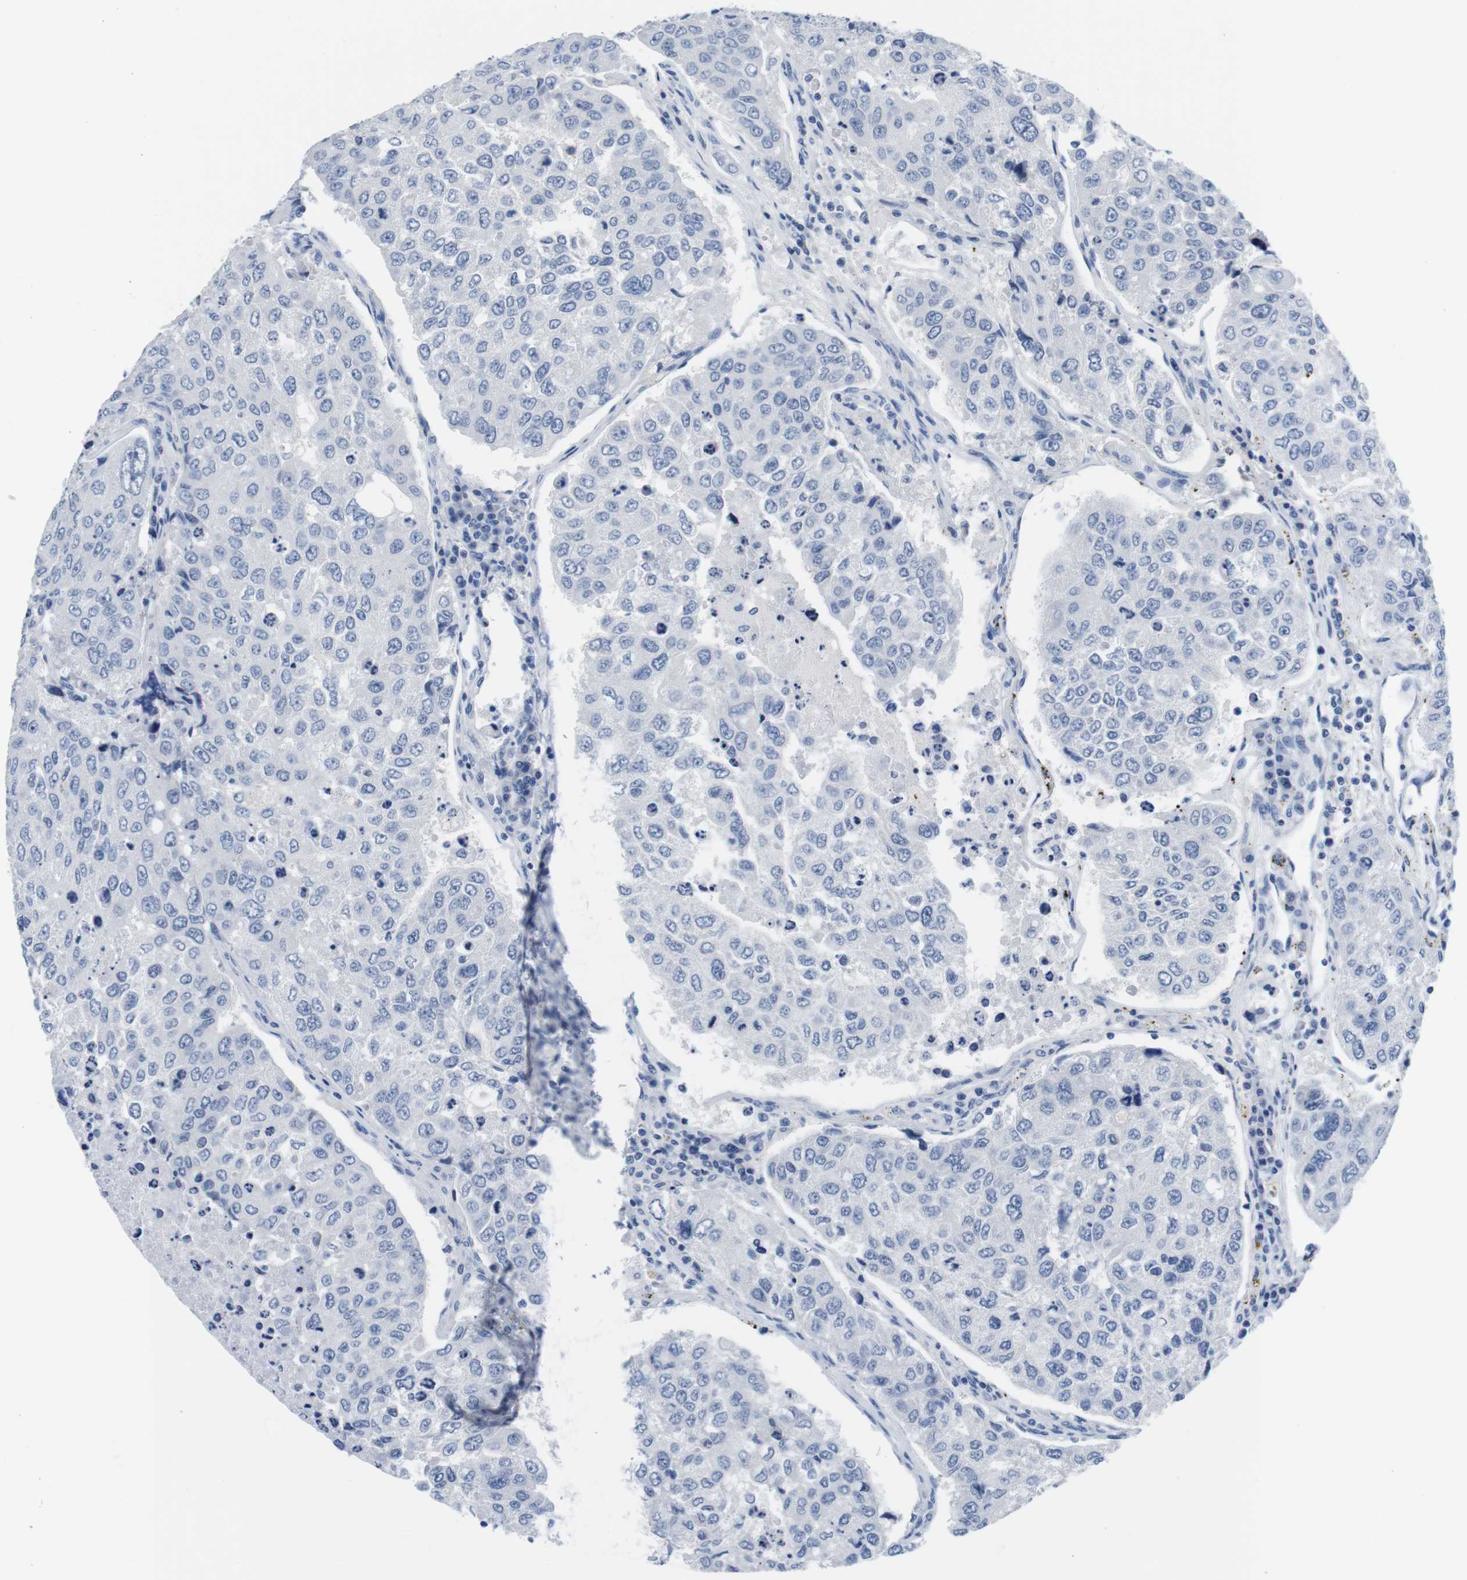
{"staining": {"intensity": "negative", "quantity": "none", "location": "none"}, "tissue": "urothelial cancer", "cell_type": "Tumor cells", "image_type": "cancer", "snomed": [{"axis": "morphology", "description": "Urothelial carcinoma, High grade"}, {"axis": "topography", "description": "Lymph node"}, {"axis": "topography", "description": "Urinary bladder"}], "caption": "This is an immunohistochemistry (IHC) histopathology image of human urothelial cancer. There is no staining in tumor cells.", "gene": "MAP6", "patient": {"sex": "male", "age": 51}}